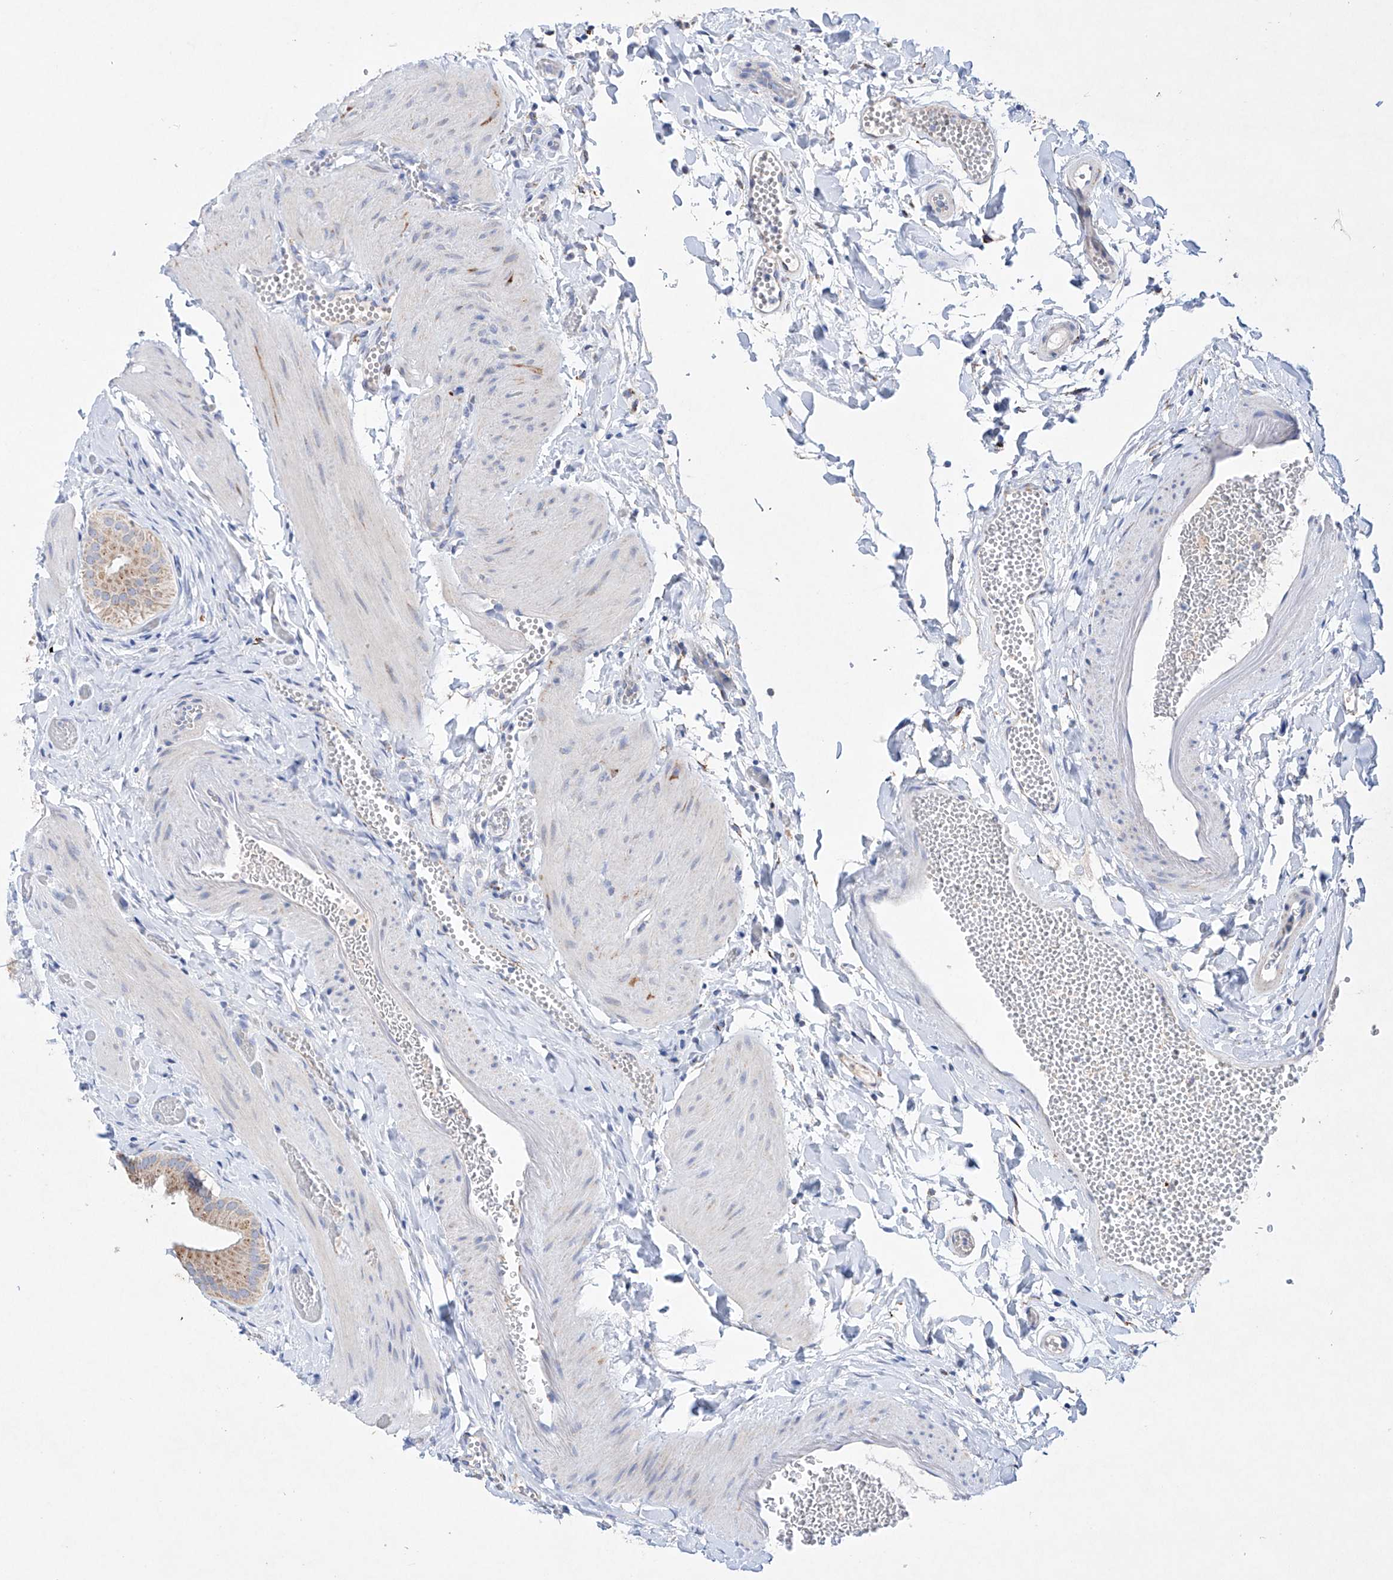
{"staining": {"intensity": "moderate", "quantity": "25%-75%", "location": "cytoplasmic/membranous"}, "tissue": "gallbladder", "cell_type": "Glandular cells", "image_type": "normal", "snomed": [{"axis": "morphology", "description": "Normal tissue, NOS"}, {"axis": "topography", "description": "Gallbladder"}], "caption": "Immunohistochemical staining of benign human gallbladder reveals moderate cytoplasmic/membranous protein positivity in approximately 25%-75% of glandular cells.", "gene": "NRROS", "patient": {"sex": "female", "age": 64}}